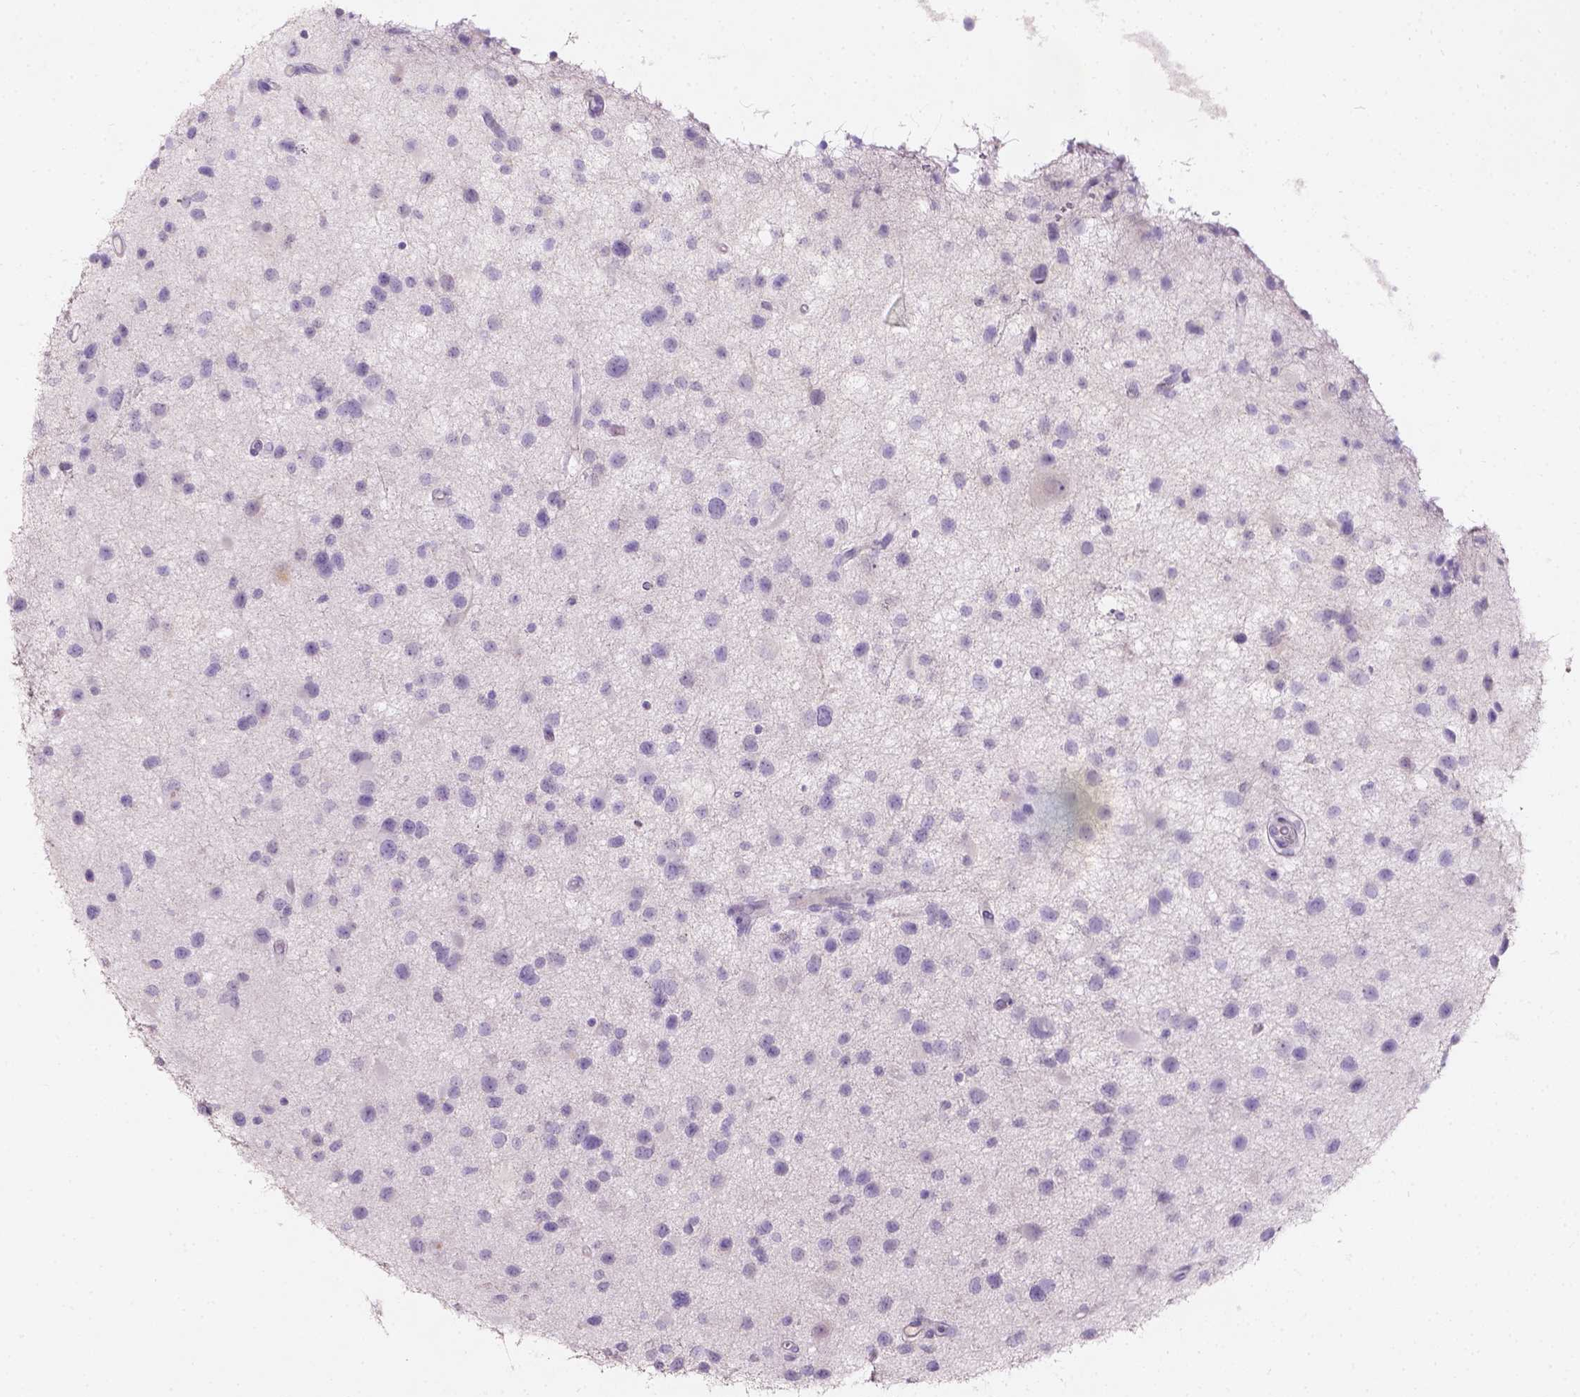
{"staining": {"intensity": "negative", "quantity": "none", "location": "none"}, "tissue": "glioma", "cell_type": "Tumor cells", "image_type": "cancer", "snomed": [{"axis": "morphology", "description": "Glioma, malignant, Low grade"}, {"axis": "topography", "description": "Brain"}], "caption": "Protein analysis of glioma shows no significant expression in tumor cells.", "gene": "GAL3ST2", "patient": {"sex": "female", "age": 32}}